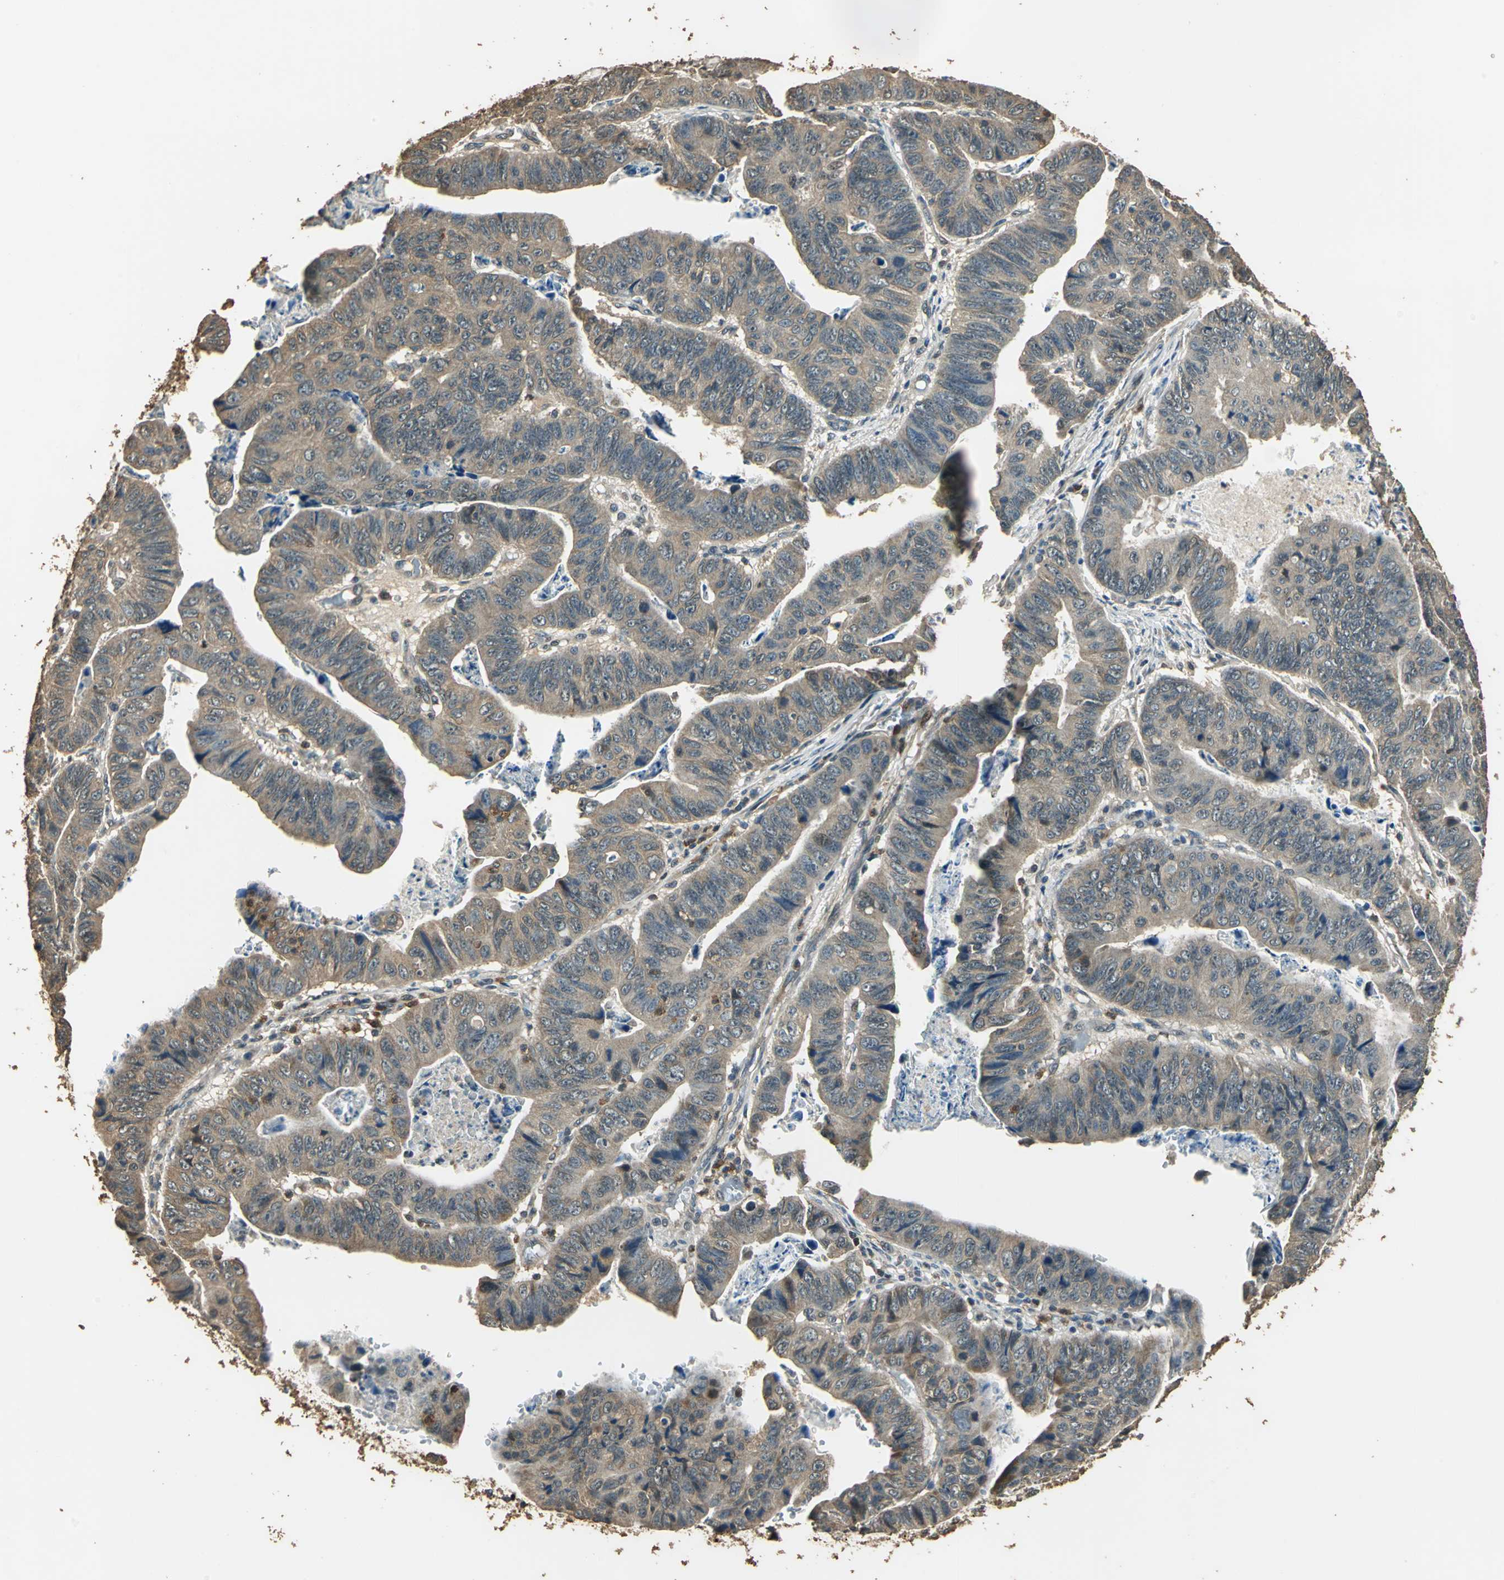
{"staining": {"intensity": "moderate", "quantity": ">75%", "location": "cytoplasmic/membranous"}, "tissue": "stomach cancer", "cell_type": "Tumor cells", "image_type": "cancer", "snomed": [{"axis": "morphology", "description": "Adenocarcinoma, NOS"}, {"axis": "topography", "description": "Stomach, lower"}], "caption": "Brown immunohistochemical staining in human stomach adenocarcinoma reveals moderate cytoplasmic/membranous staining in approximately >75% of tumor cells.", "gene": "TMPRSS4", "patient": {"sex": "male", "age": 77}}